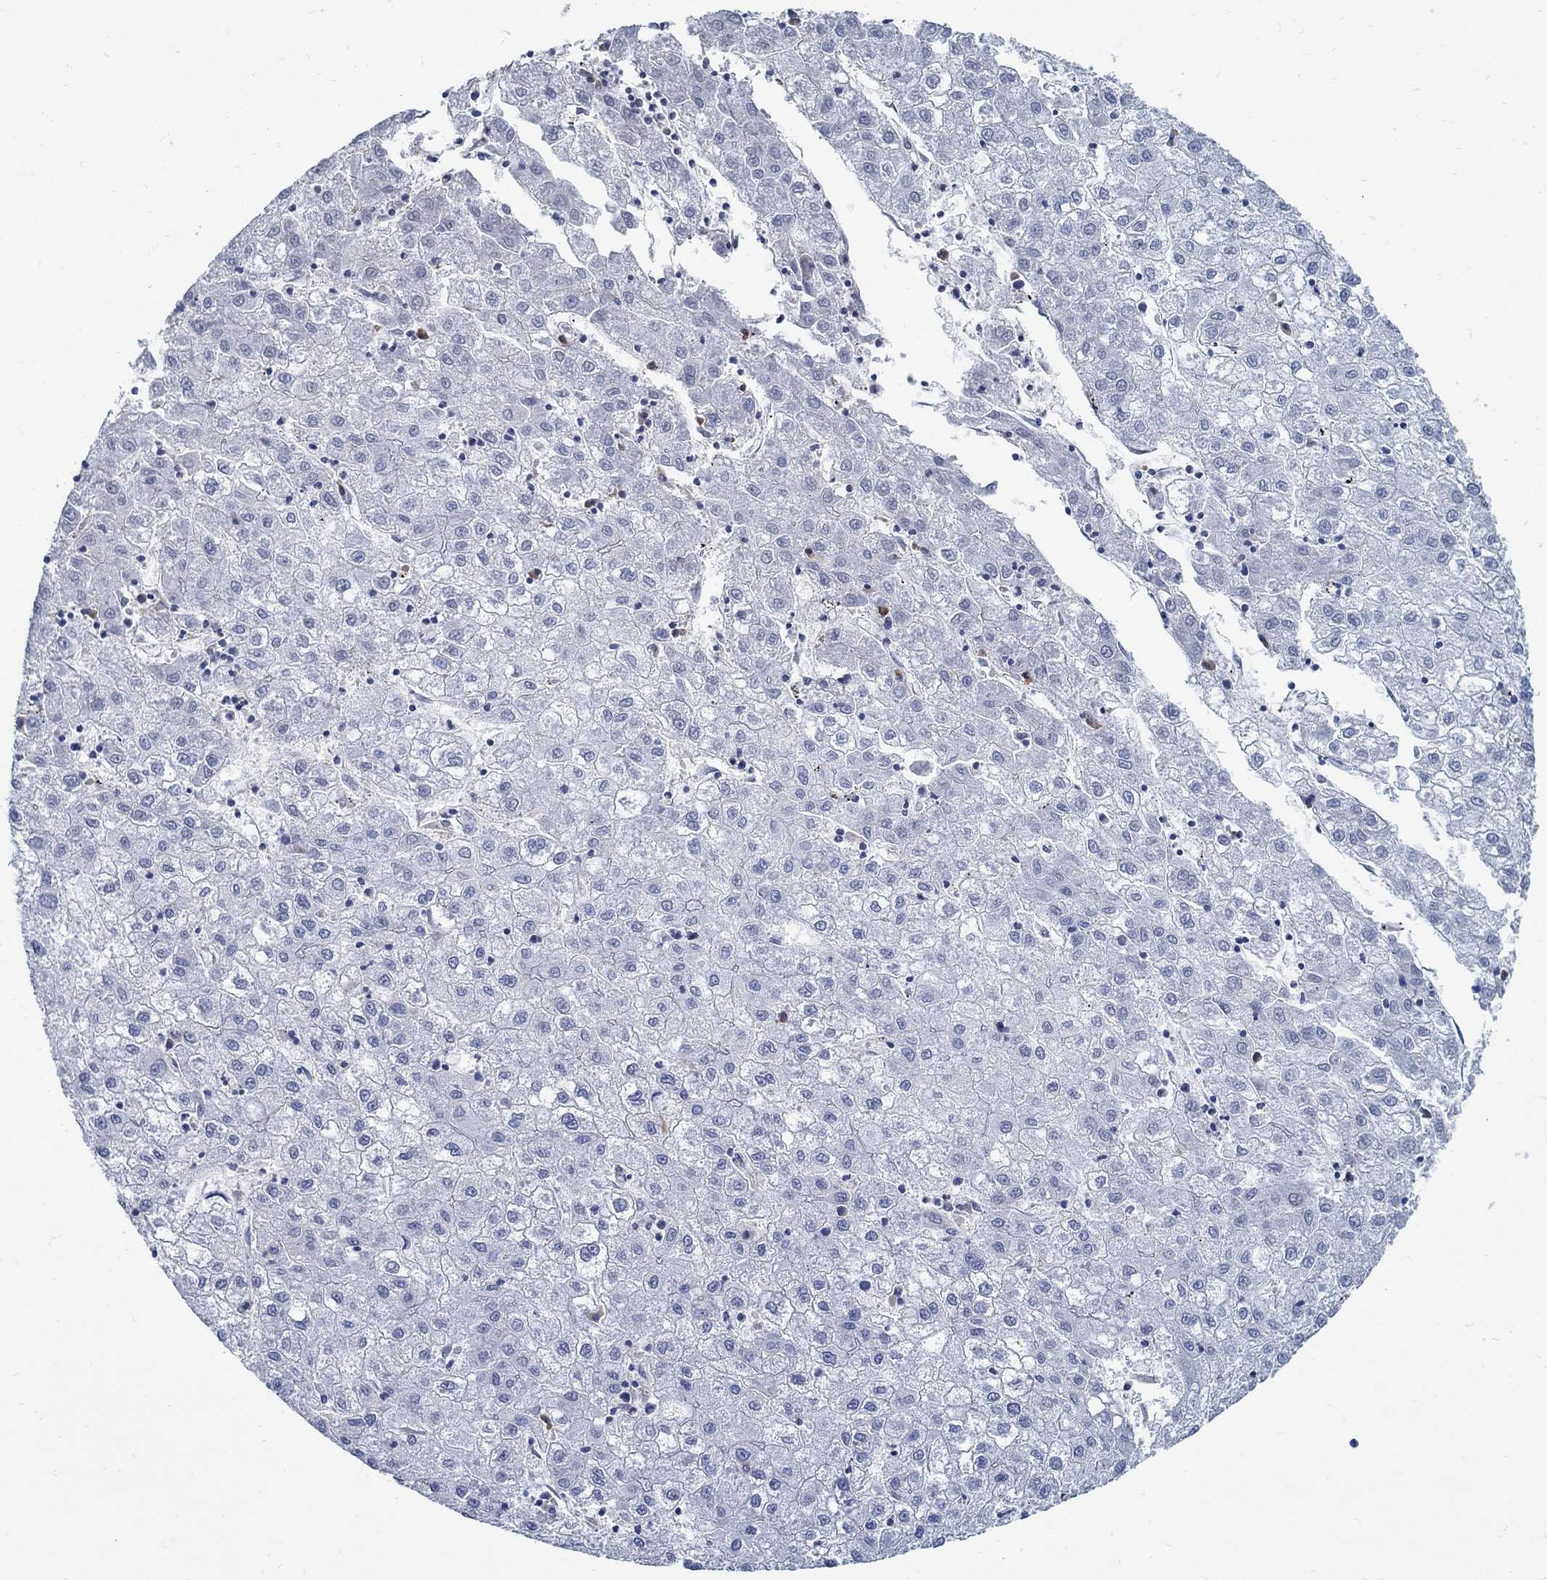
{"staining": {"intensity": "negative", "quantity": "none", "location": "none"}, "tissue": "liver cancer", "cell_type": "Tumor cells", "image_type": "cancer", "snomed": [{"axis": "morphology", "description": "Carcinoma, Hepatocellular, NOS"}, {"axis": "topography", "description": "Liver"}], "caption": "The photomicrograph displays no staining of tumor cells in liver hepatocellular carcinoma. (Immunohistochemistry (ihc), brightfield microscopy, high magnification).", "gene": "PCDH11X", "patient": {"sex": "male", "age": 72}}